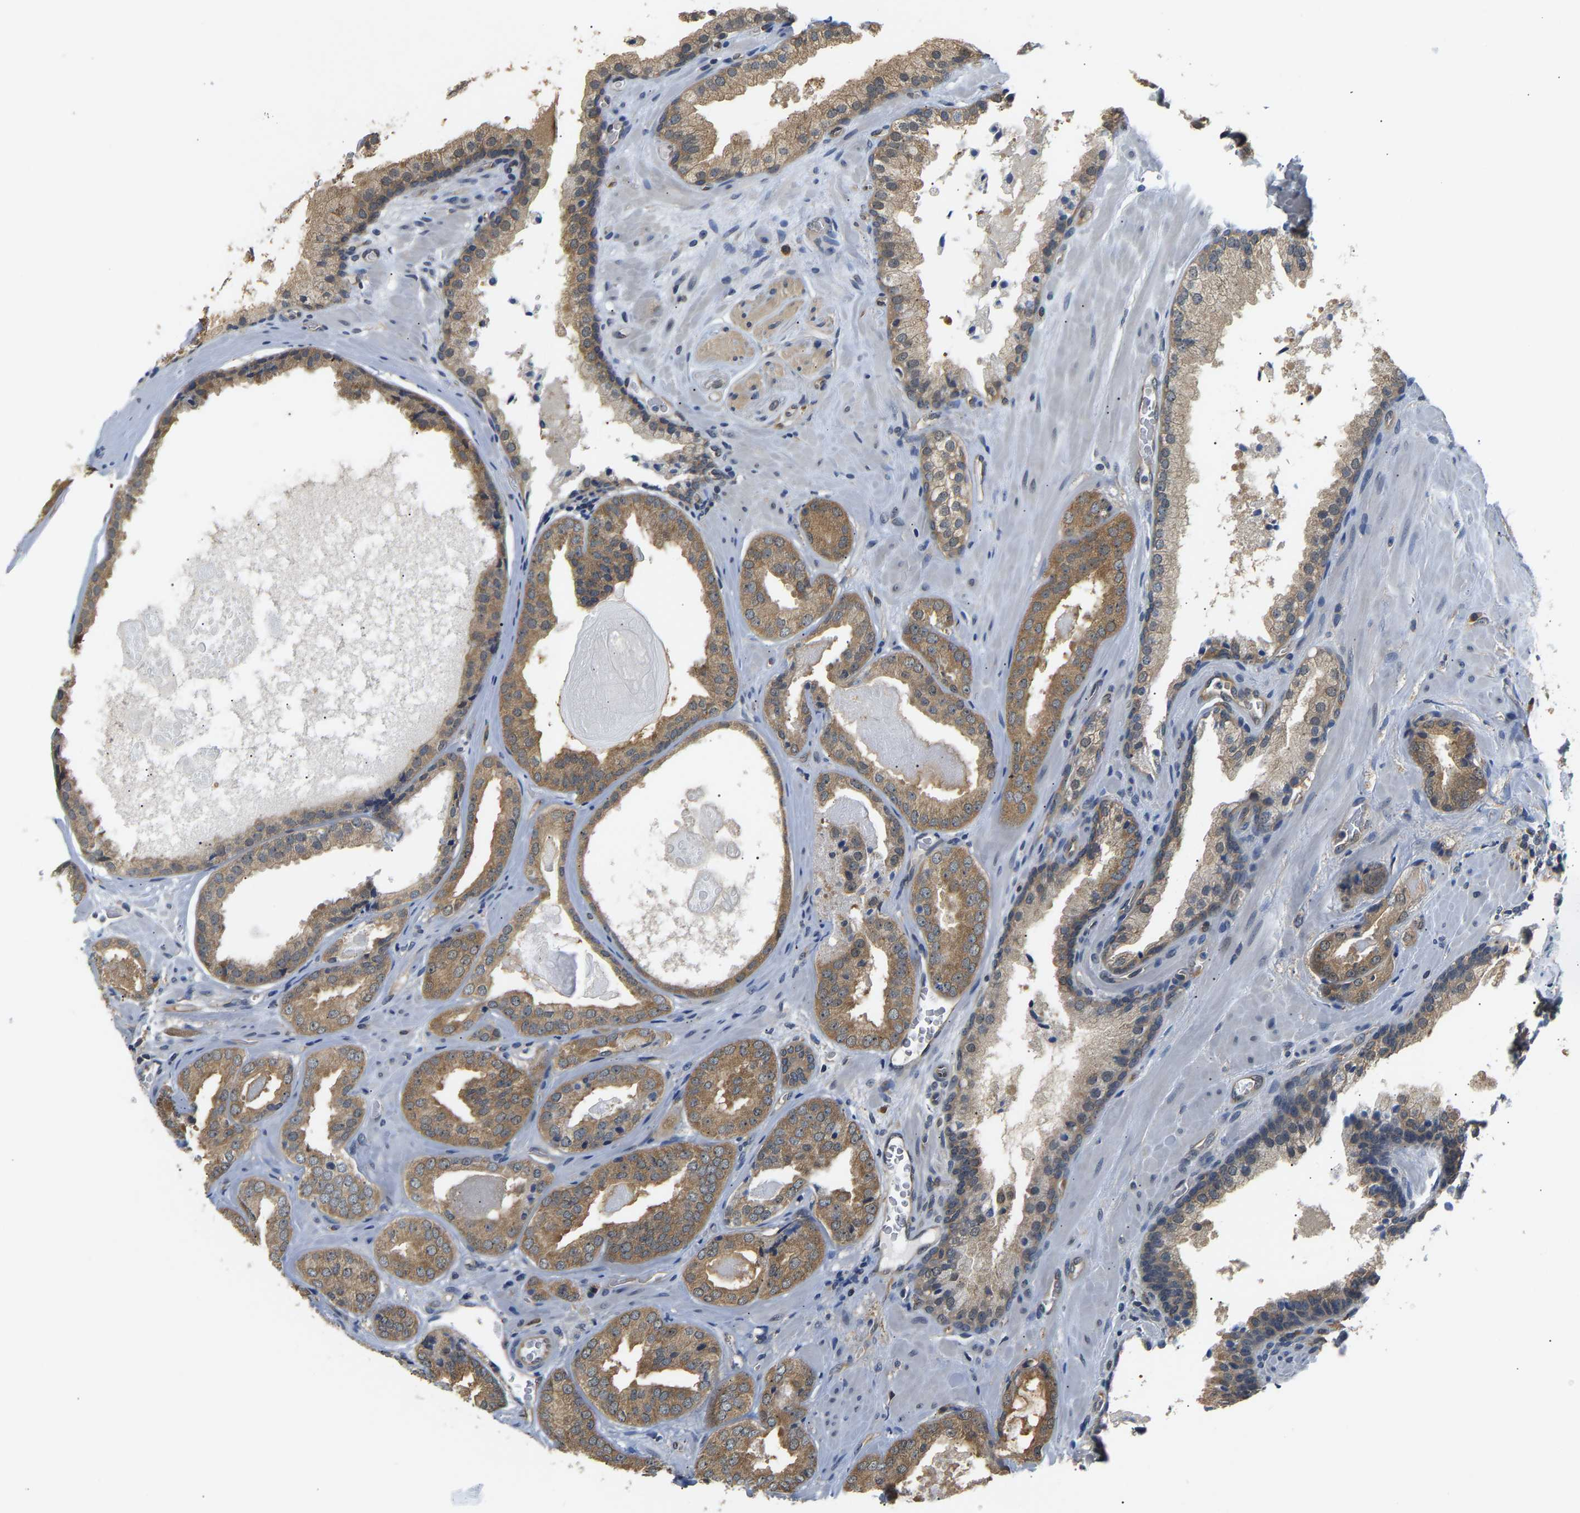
{"staining": {"intensity": "moderate", "quantity": ">75%", "location": "cytoplasmic/membranous"}, "tissue": "prostate cancer", "cell_type": "Tumor cells", "image_type": "cancer", "snomed": [{"axis": "morphology", "description": "Adenocarcinoma, Low grade"}, {"axis": "topography", "description": "Prostate"}], "caption": "A photomicrograph of human low-grade adenocarcinoma (prostate) stained for a protein displays moderate cytoplasmic/membranous brown staining in tumor cells.", "gene": "ARHGEF12", "patient": {"sex": "male", "age": 71}}